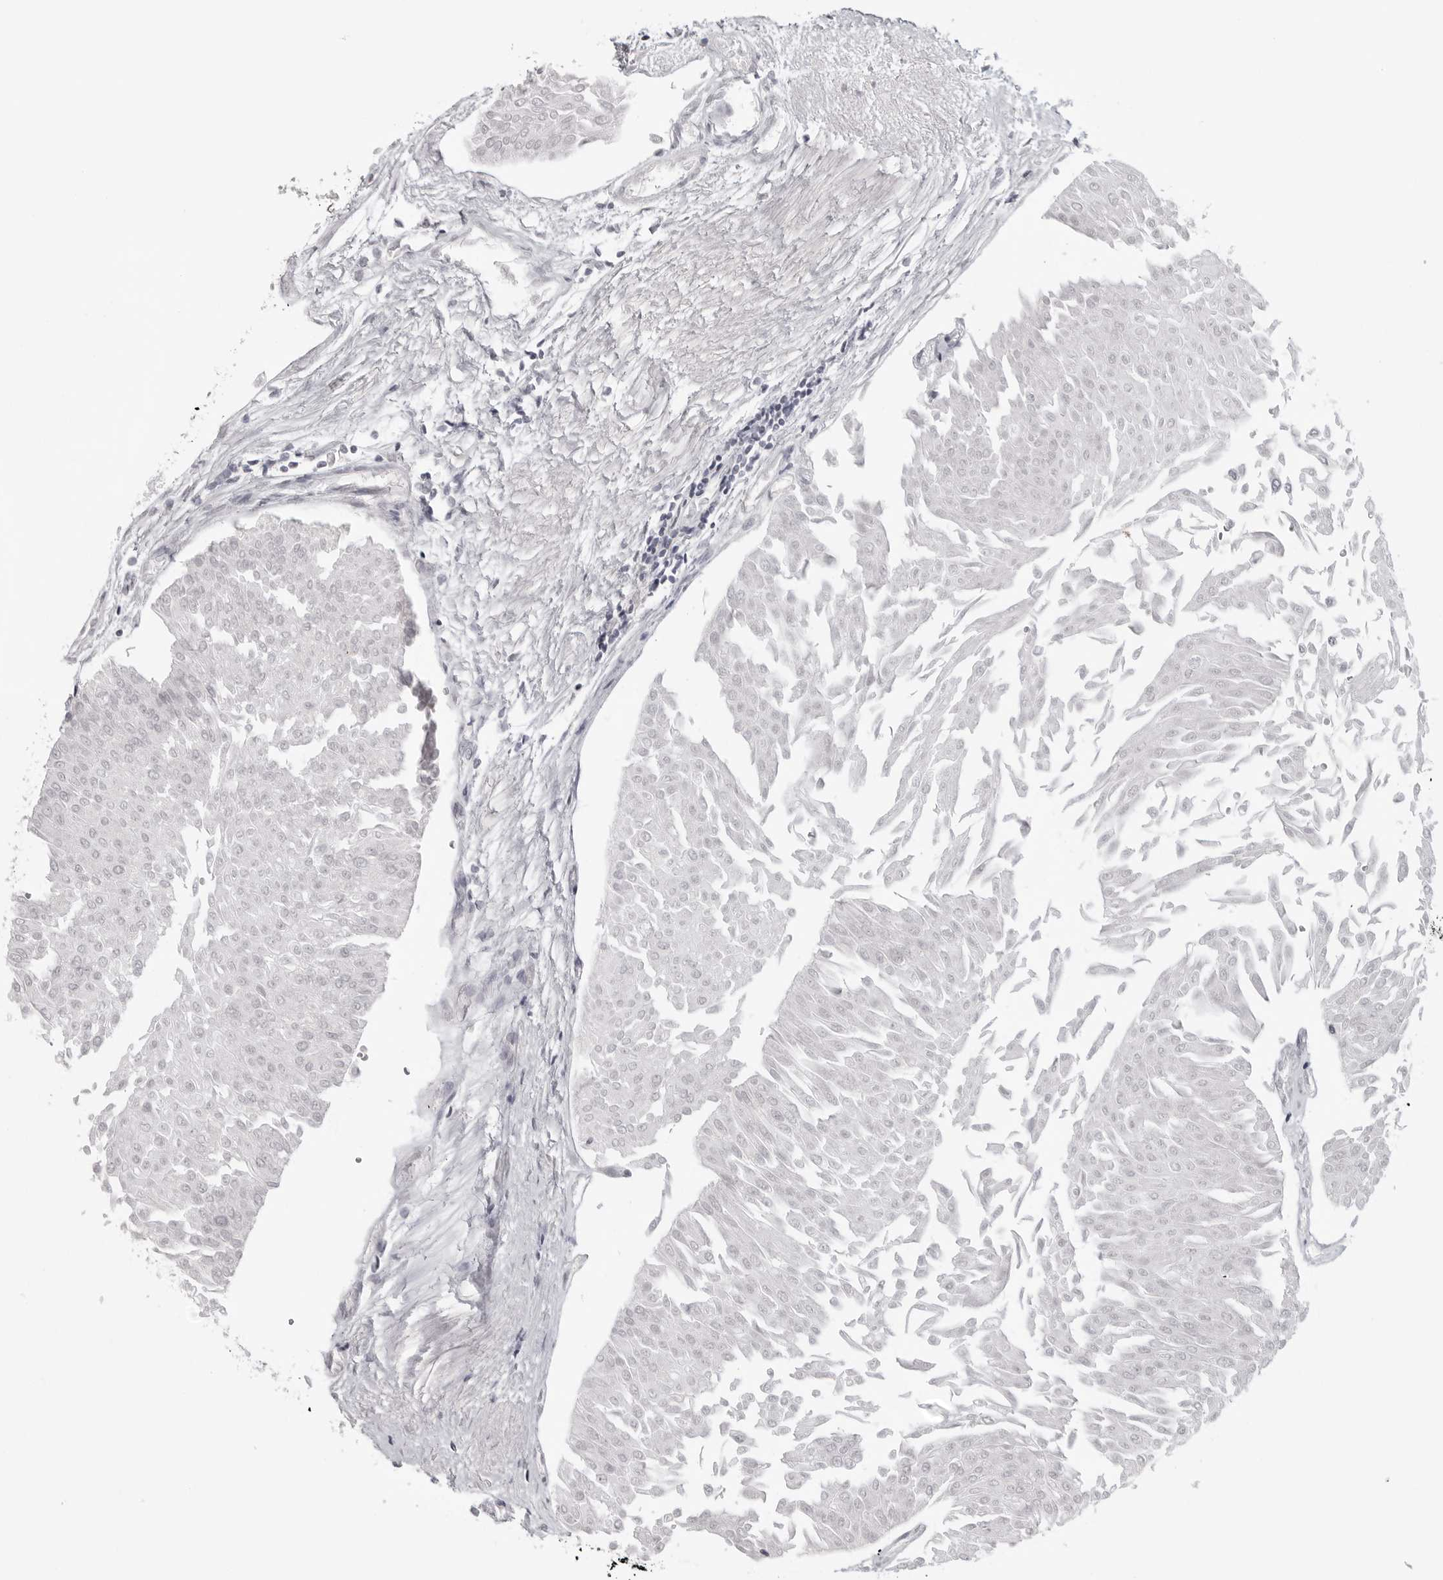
{"staining": {"intensity": "negative", "quantity": "none", "location": "none"}, "tissue": "urothelial cancer", "cell_type": "Tumor cells", "image_type": "cancer", "snomed": [{"axis": "morphology", "description": "Urothelial carcinoma, Low grade"}, {"axis": "topography", "description": "Urinary bladder"}], "caption": "Tumor cells show no significant protein positivity in urothelial carcinoma (low-grade).", "gene": "TUT4", "patient": {"sex": "male", "age": 67}}